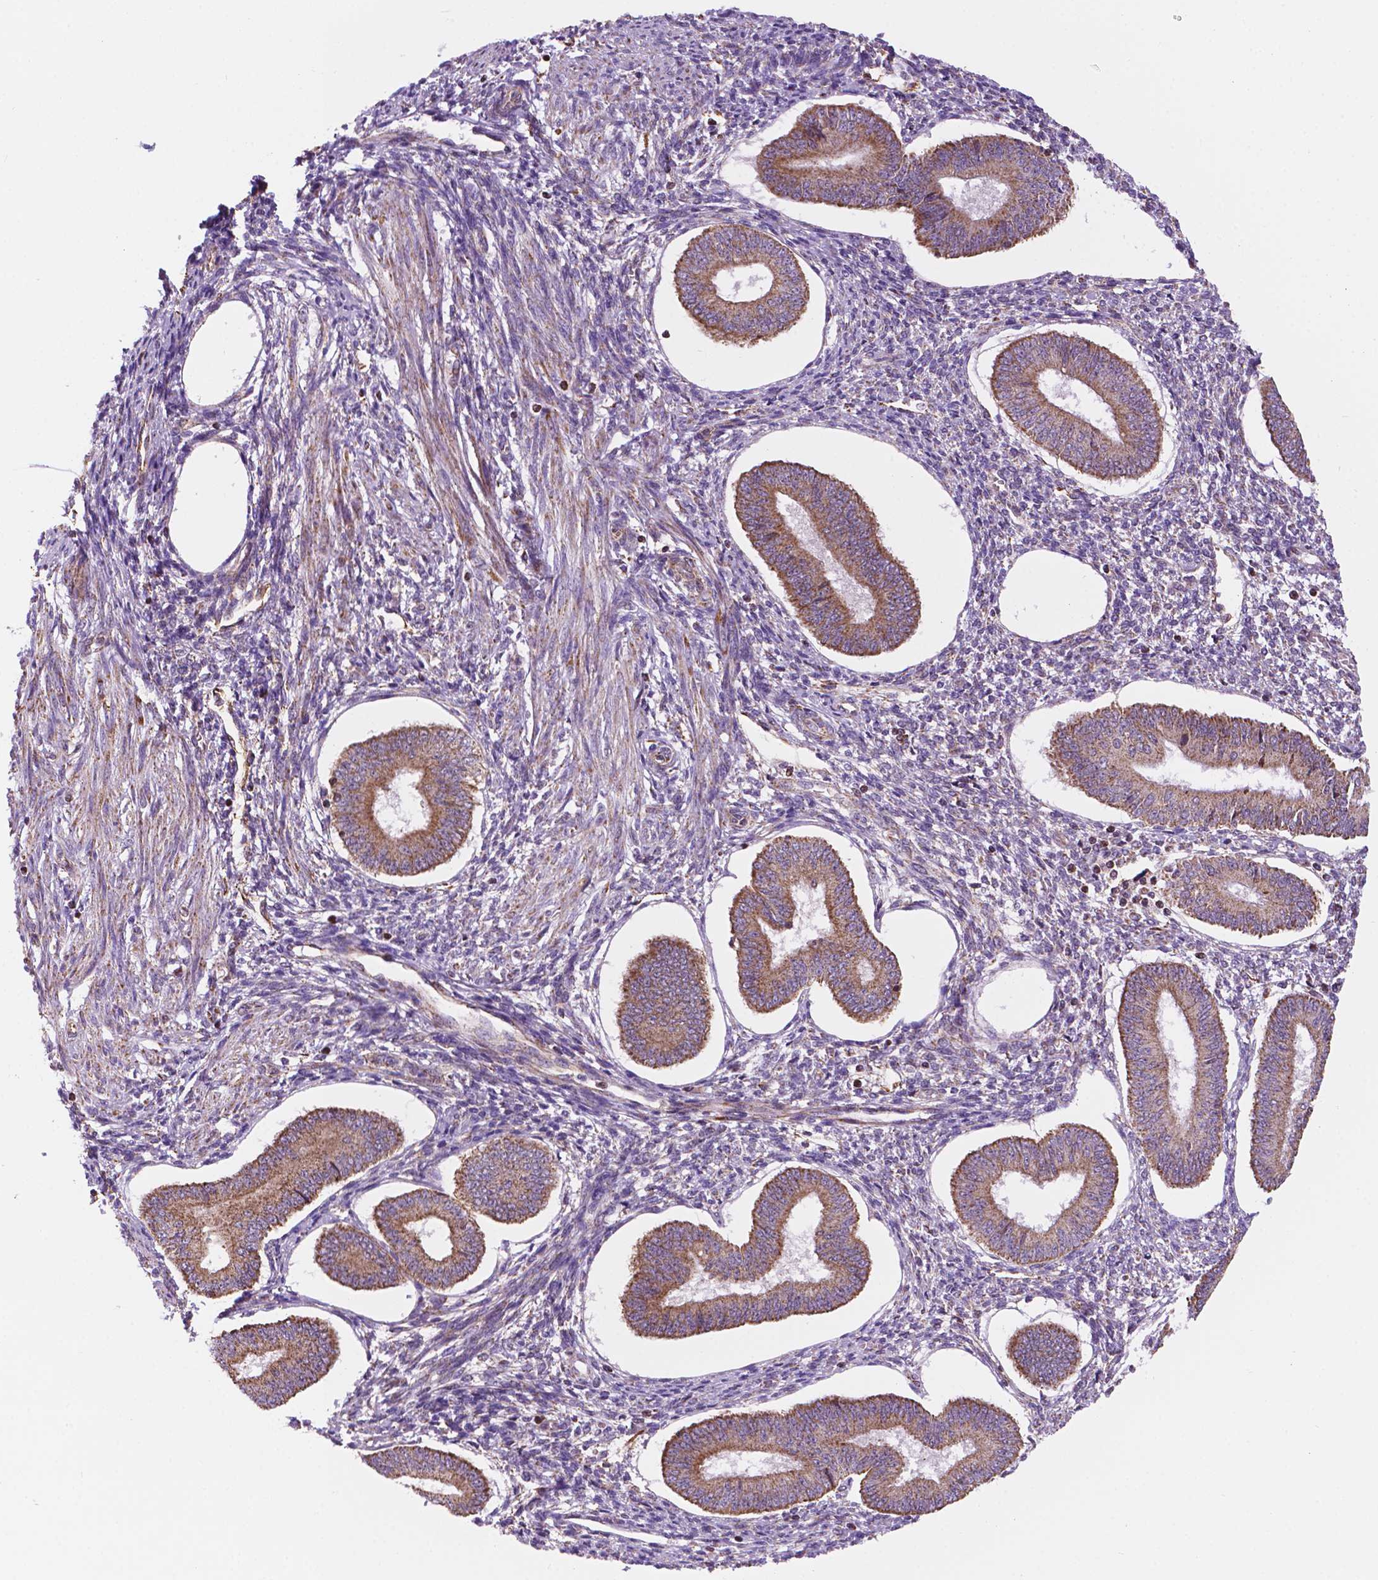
{"staining": {"intensity": "weak", "quantity": "25%-75%", "location": "cytoplasmic/membranous"}, "tissue": "endometrium", "cell_type": "Cells in endometrial stroma", "image_type": "normal", "snomed": [{"axis": "morphology", "description": "Normal tissue, NOS"}, {"axis": "topography", "description": "Endometrium"}], "caption": "Immunohistochemical staining of unremarkable endometrium demonstrates low levels of weak cytoplasmic/membranous staining in approximately 25%-75% of cells in endometrial stroma.", "gene": "GEMIN4", "patient": {"sex": "female", "age": 42}}